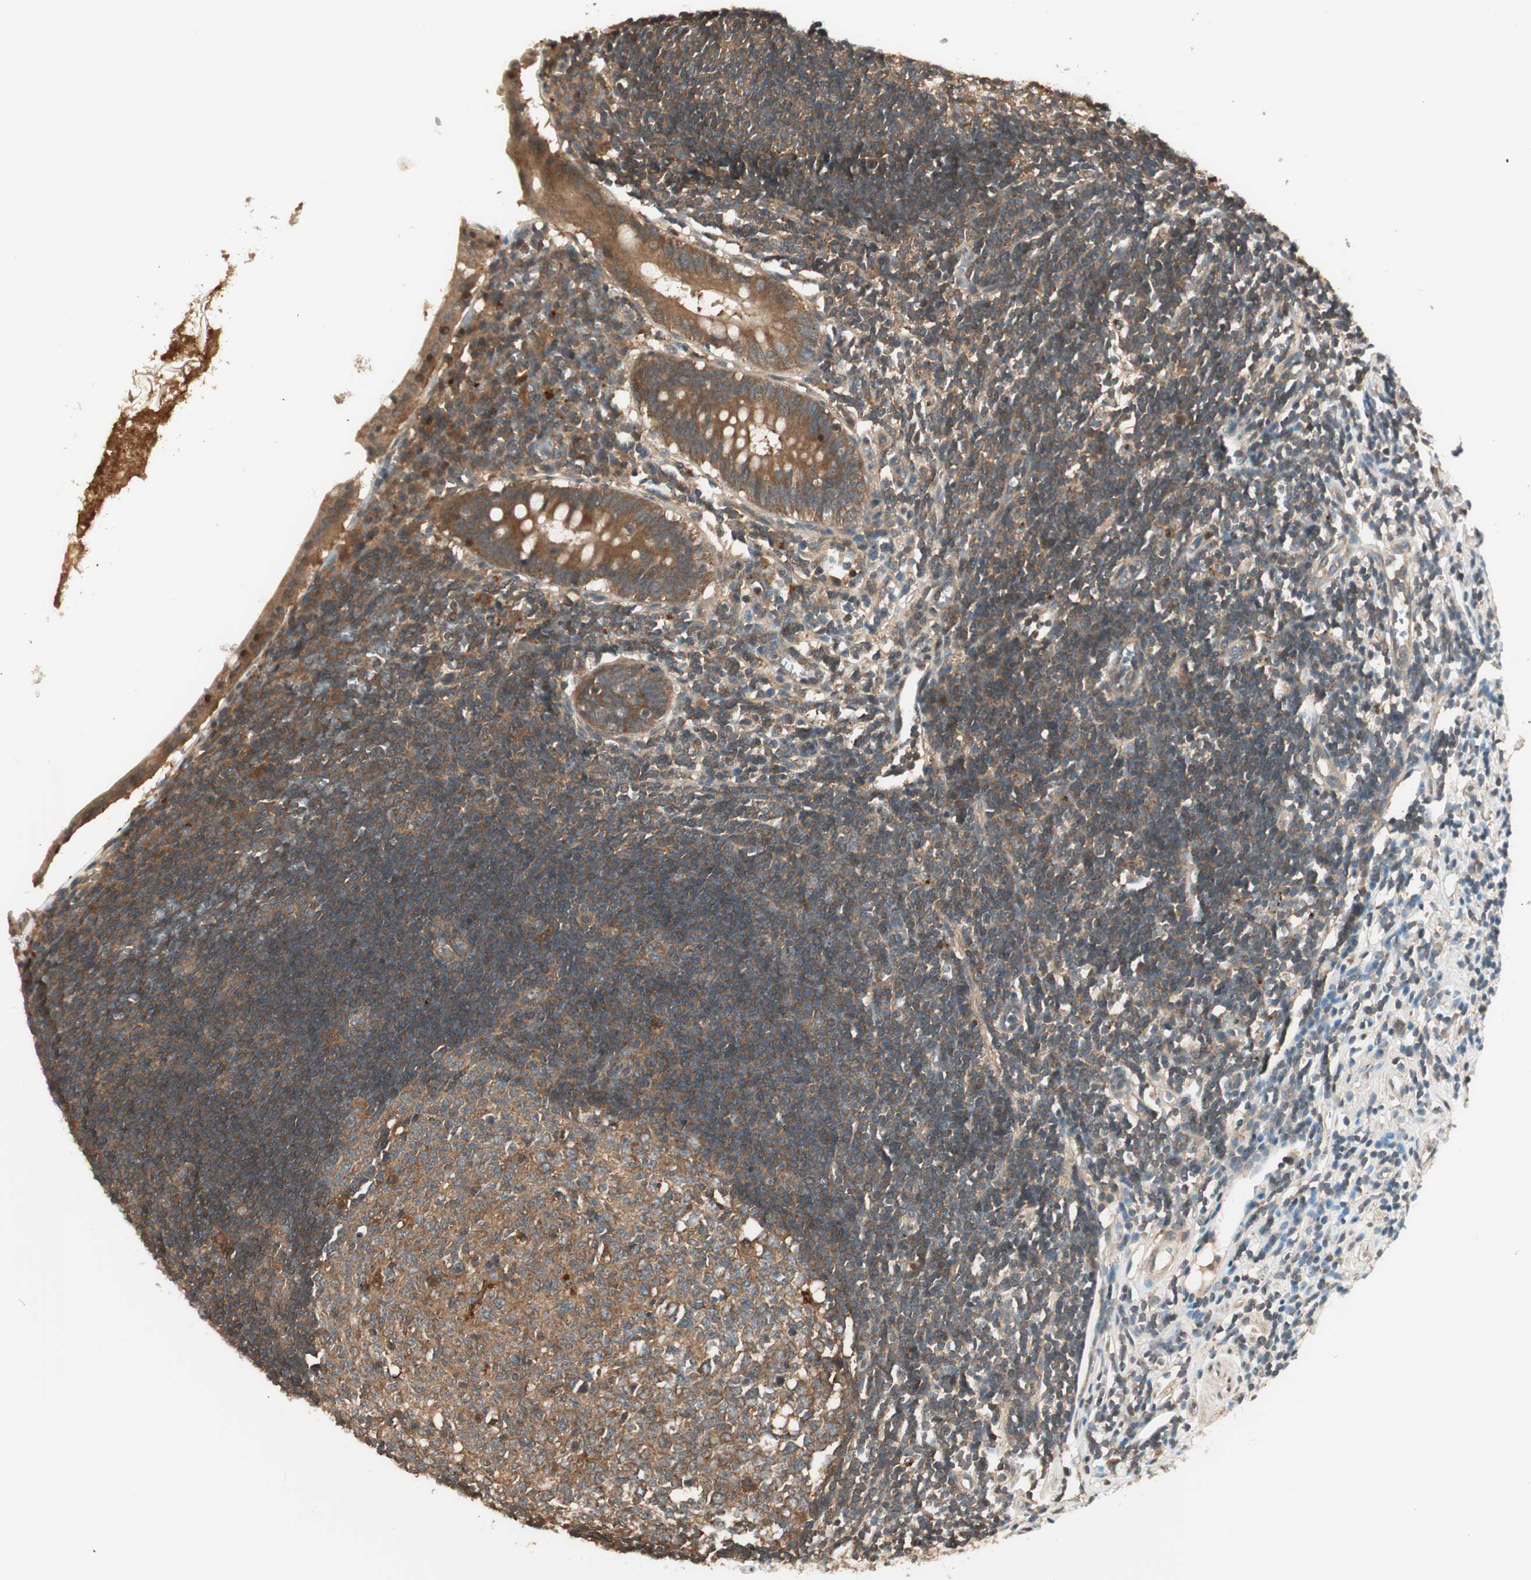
{"staining": {"intensity": "strong", "quantity": ">75%", "location": "cytoplasmic/membranous"}, "tissue": "appendix", "cell_type": "Glandular cells", "image_type": "normal", "snomed": [{"axis": "morphology", "description": "Normal tissue, NOS"}, {"axis": "topography", "description": "Appendix"}], "caption": "A high amount of strong cytoplasmic/membranous positivity is seen in approximately >75% of glandular cells in normal appendix.", "gene": "CNOT4", "patient": {"sex": "female", "age": 50}}